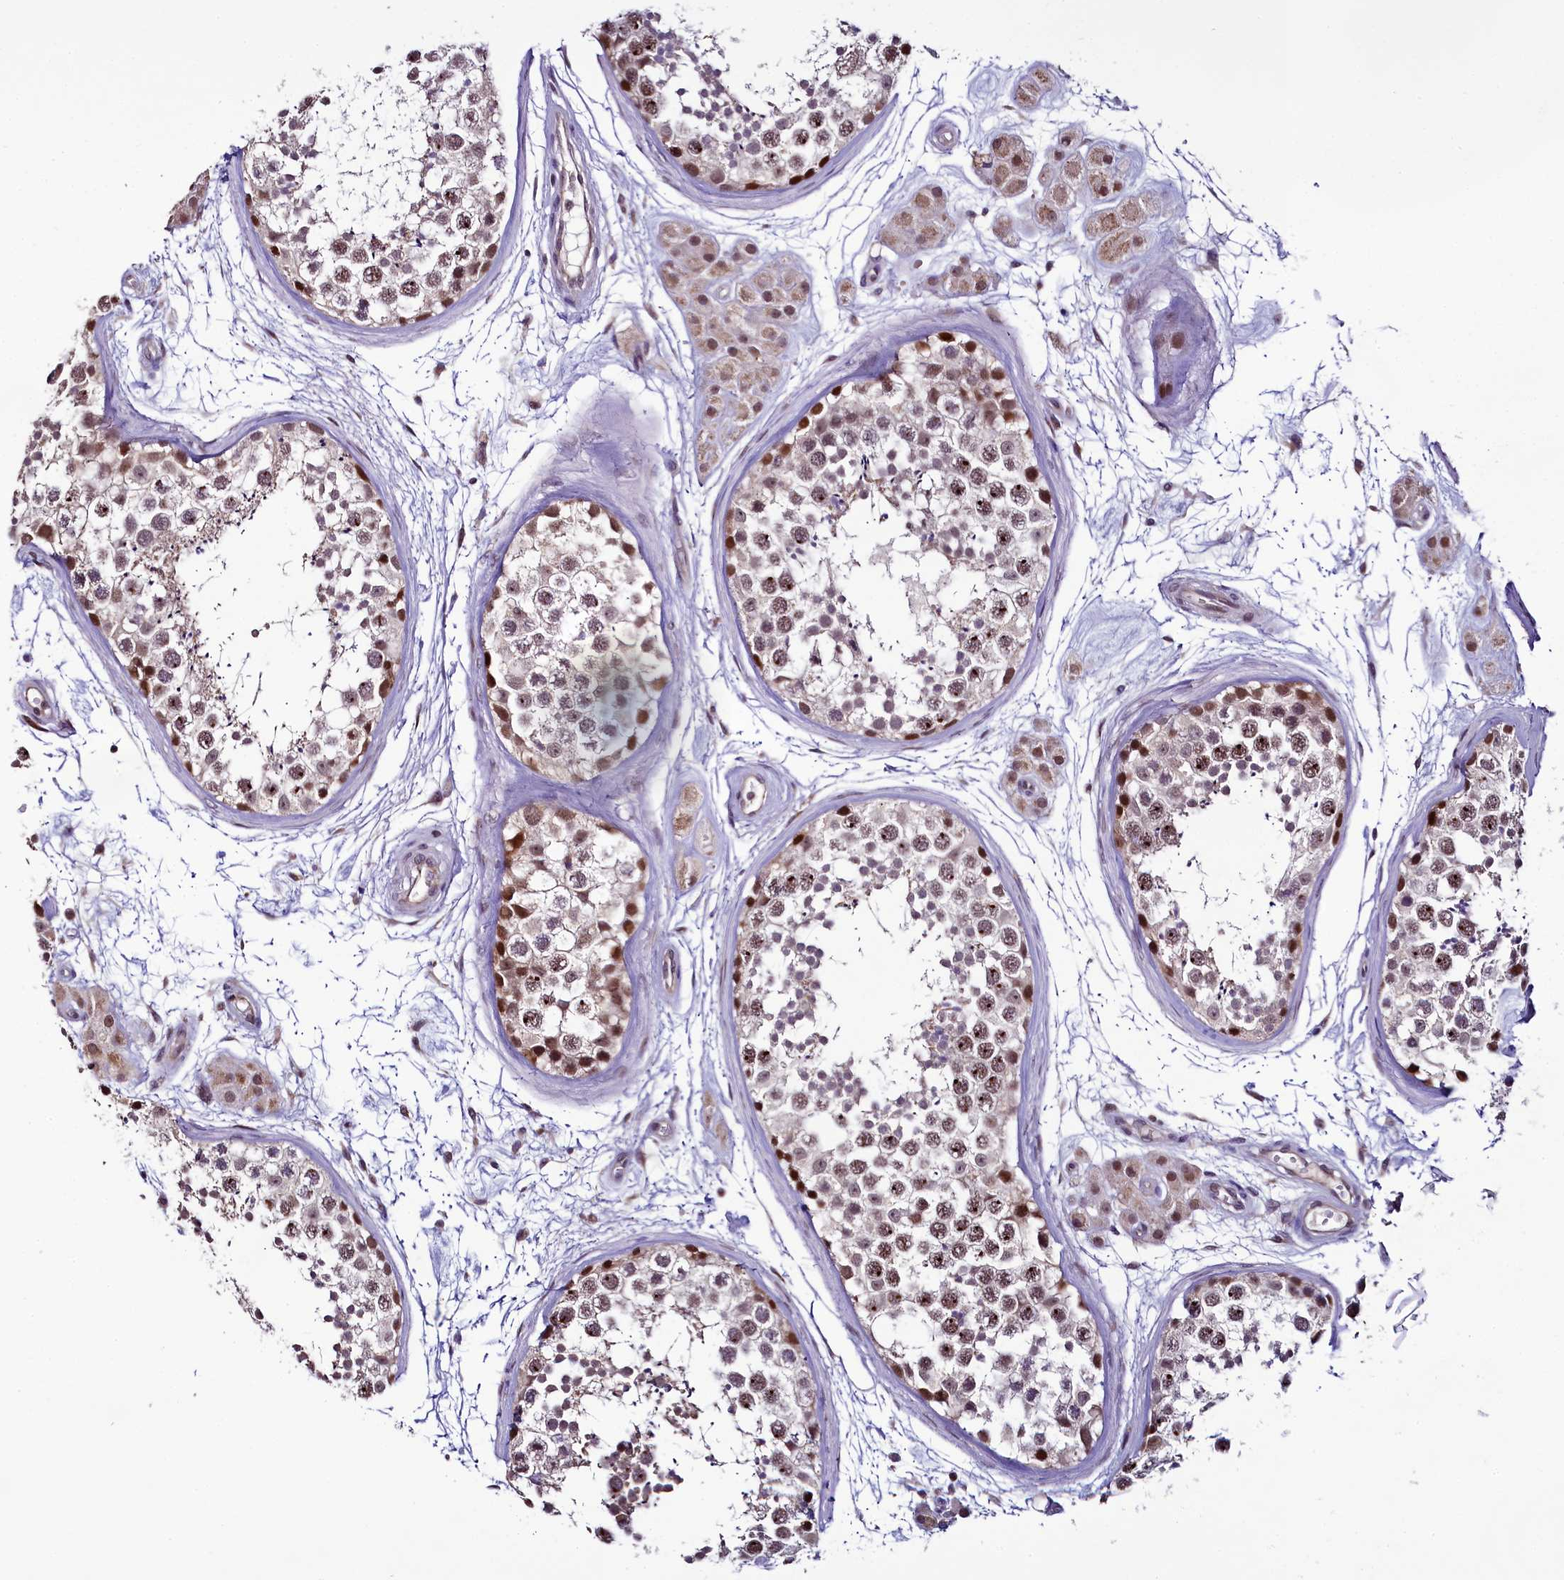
{"staining": {"intensity": "moderate", "quantity": "25%-75%", "location": "nuclear"}, "tissue": "testis", "cell_type": "Cells in seminiferous ducts", "image_type": "normal", "snomed": [{"axis": "morphology", "description": "Normal tissue, NOS"}, {"axis": "topography", "description": "Testis"}], "caption": "This histopathology image exhibits IHC staining of benign human testis, with medium moderate nuclear expression in approximately 25%-75% of cells in seminiferous ducts.", "gene": "RPUSD2", "patient": {"sex": "male", "age": 56}}